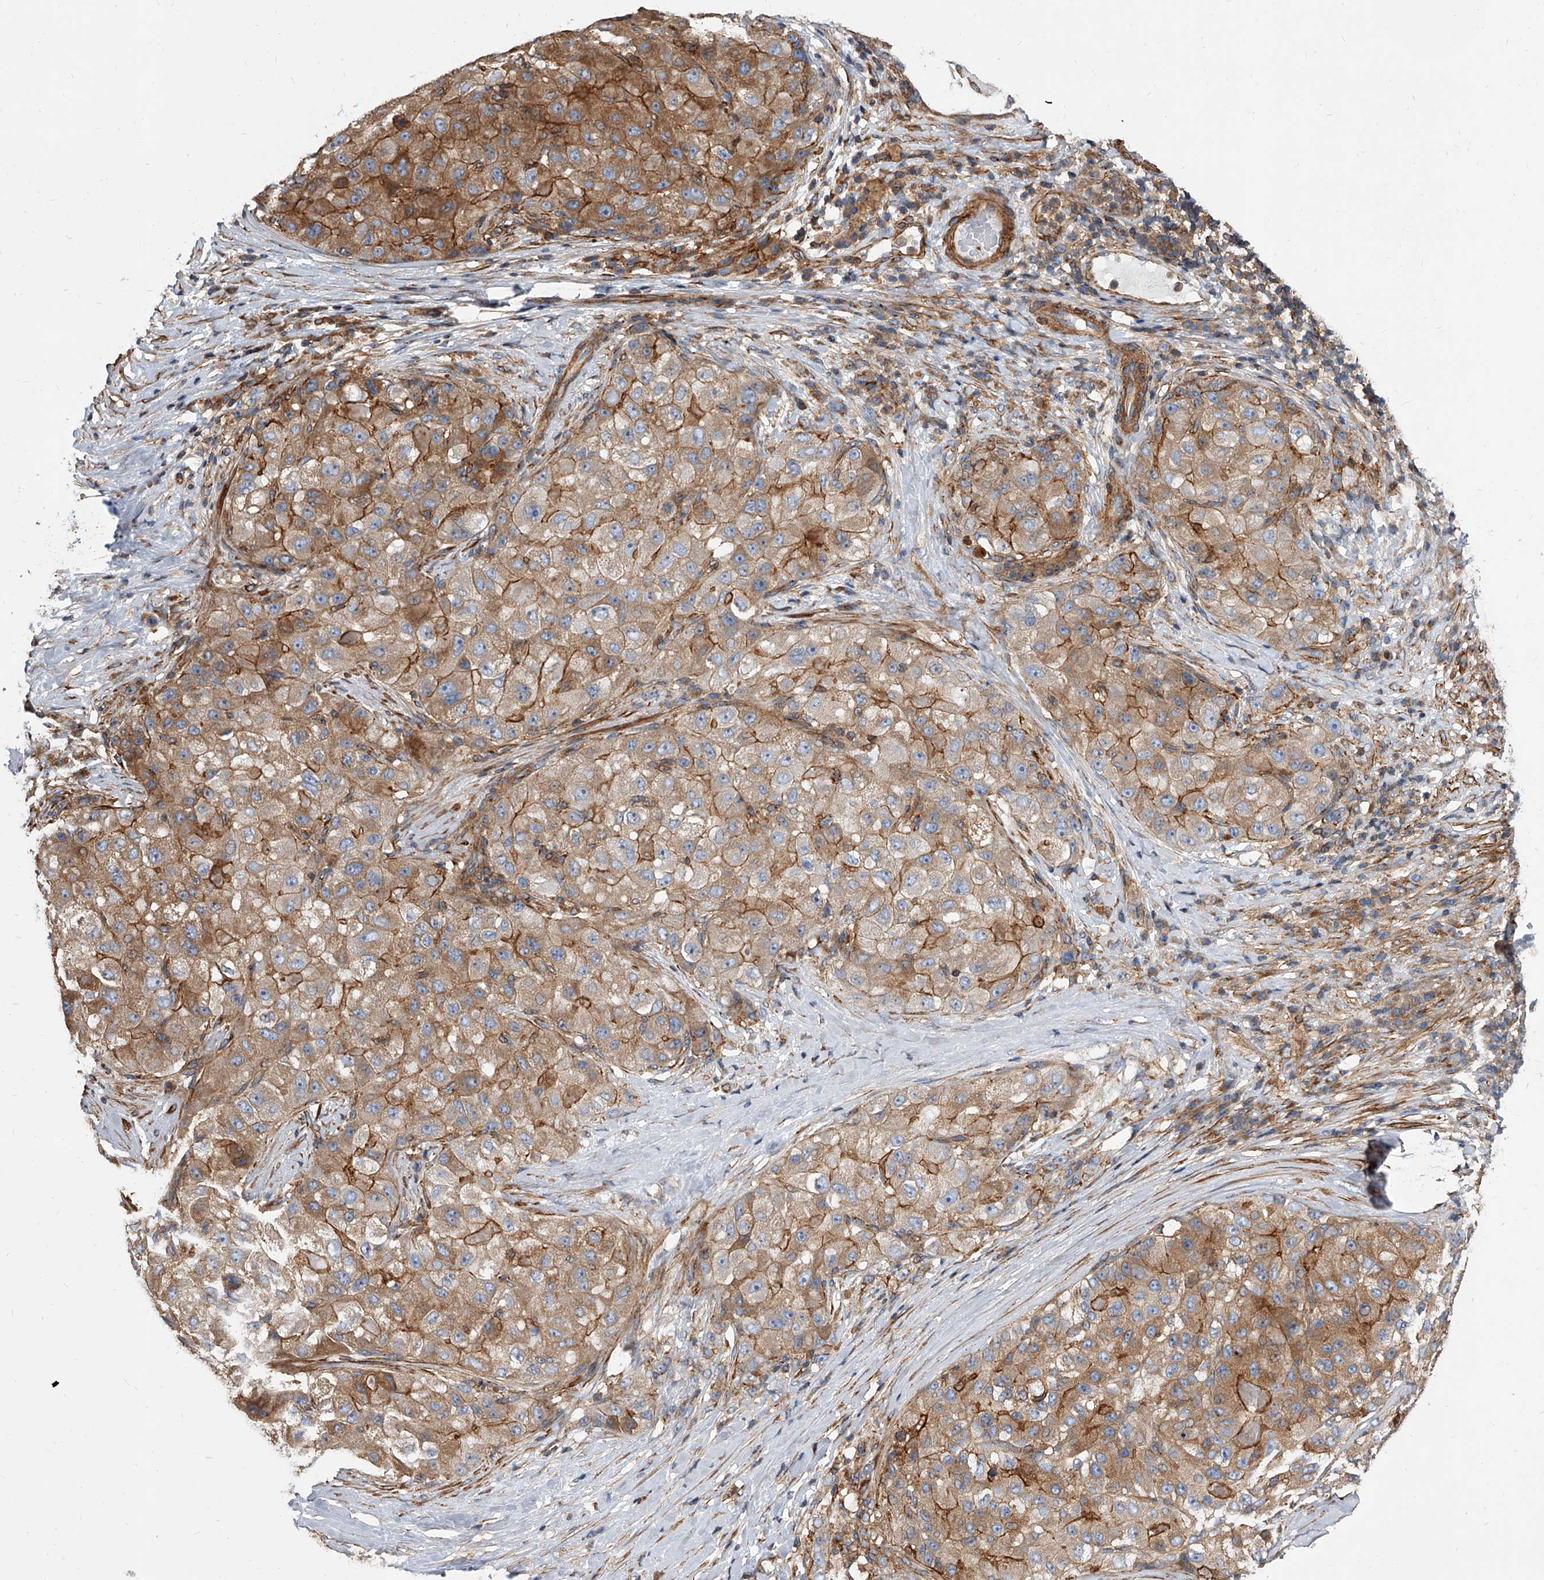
{"staining": {"intensity": "moderate", "quantity": ">75%", "location": "cytoplasmic/membranous"}, "tissue": "liver cancer", "cell_type": "Tumor cells", "image_type": "cancer", "snomed": [{"axis": "morphology", "description": "Carcinoma, Hepatocellular, NOS"}, {"axis": "topography", "description": "Liver"}], "caption": "Human liver cancer stained for a protein (brown) reveals moderate cytoplasmic/membranous positive staining in about >75% of tumor cells.", "gene": "PISD", "patient": {"sex": "male", "age": 80}}